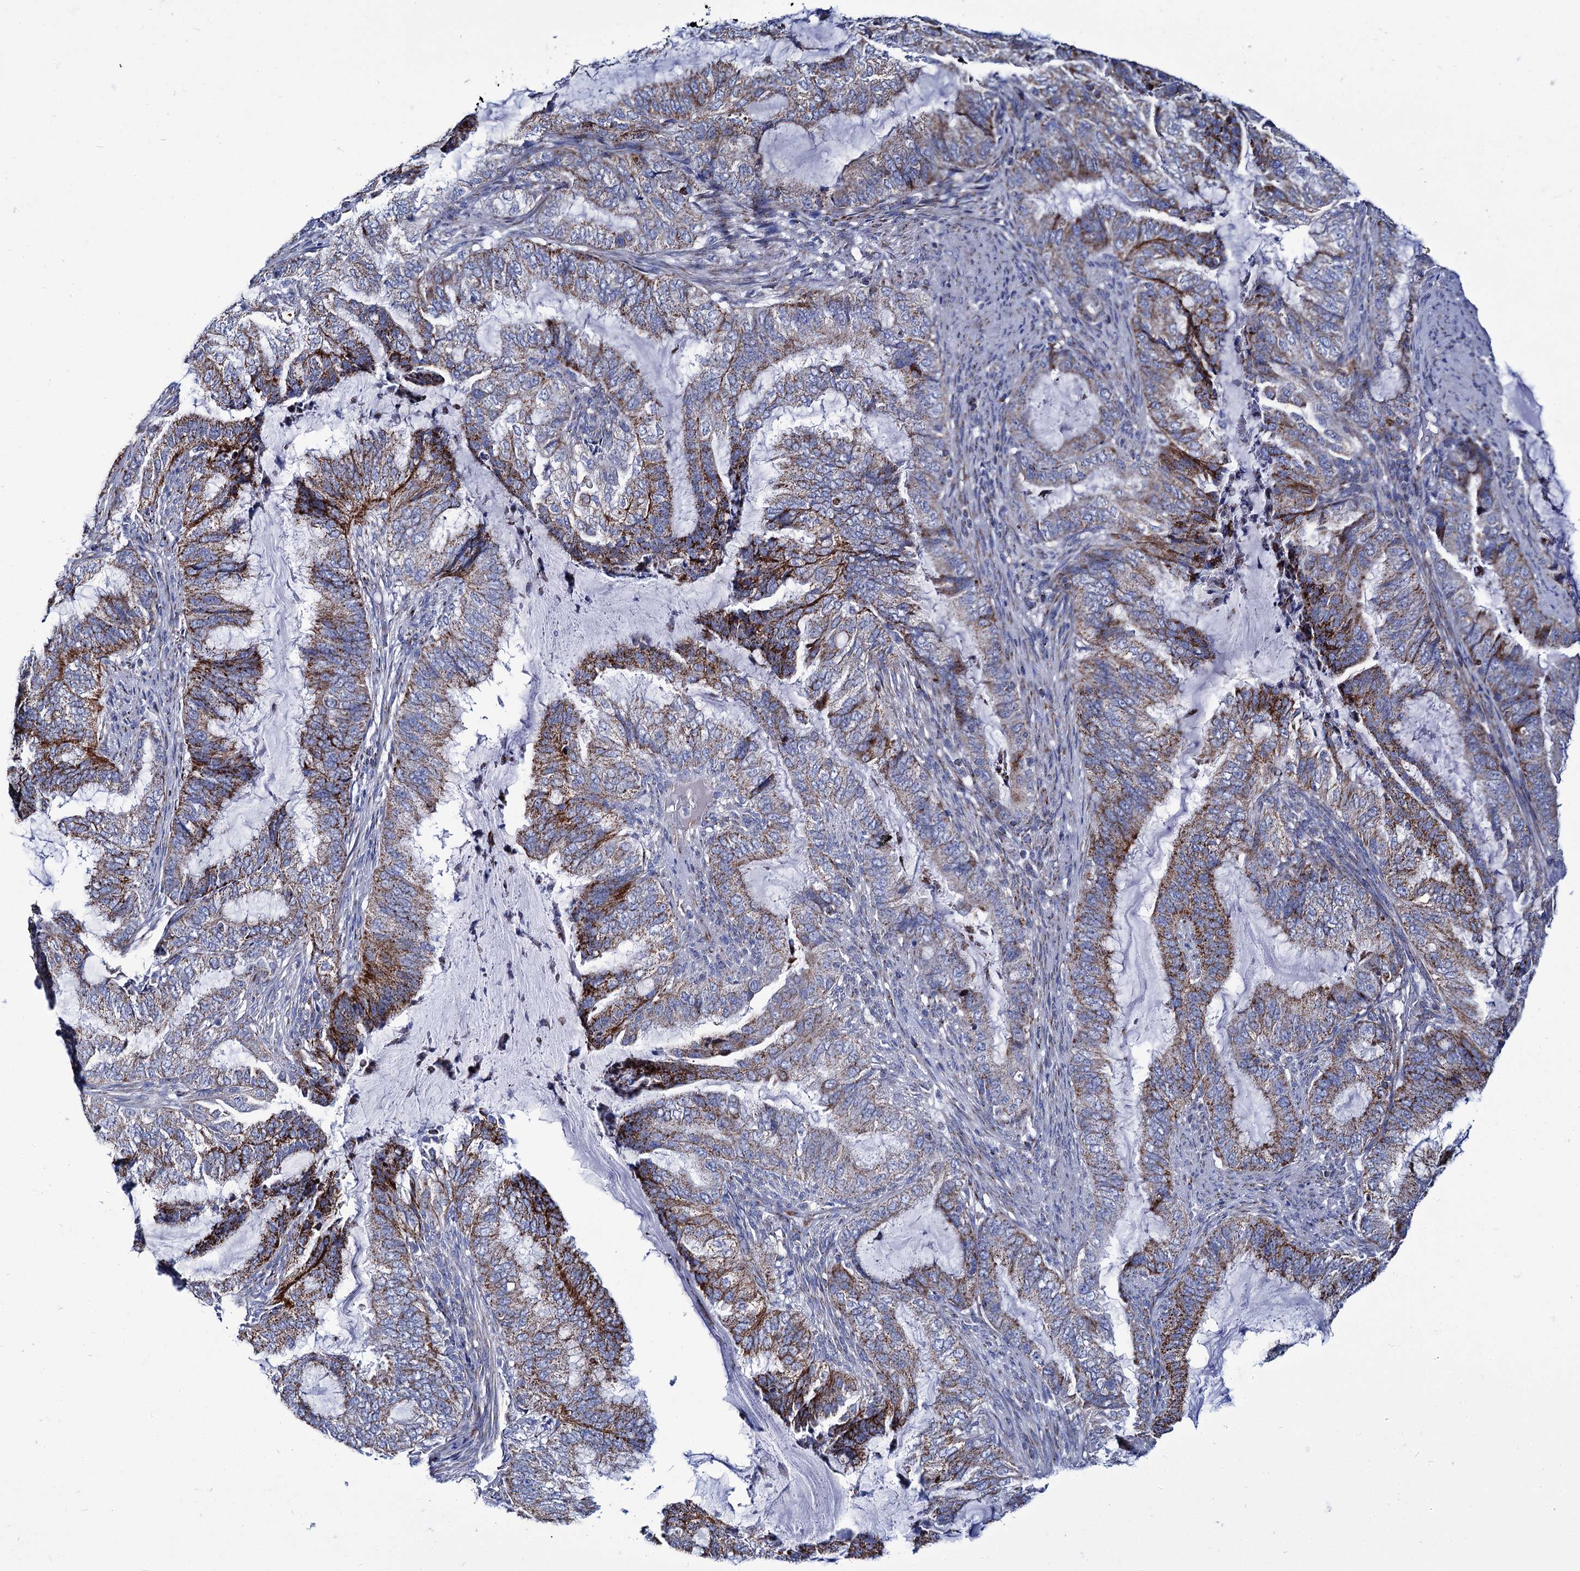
{"staining": {"intensity": "strong", "quantity": "25%-75%", "location": "cytoplasmic/membranous"}, "tissue": "endometrial cancer", "cell_type": "Tumor cells", "image_type": "cancer", "snomed": [{"axis": "morphology", "description": "Adenocarcinoma, NOS"}, {"axis": "topography", "description": "Endometrium"}], "caption": "Protein analysis of endometrial cancer (adenocarcinoma) tissue reveals strong cytoplasmic/membranous expression in approximately 25%-75% of tumor cells.", "gene": "UBASH3B", "patient": {"sex": "female", "age": 51}}